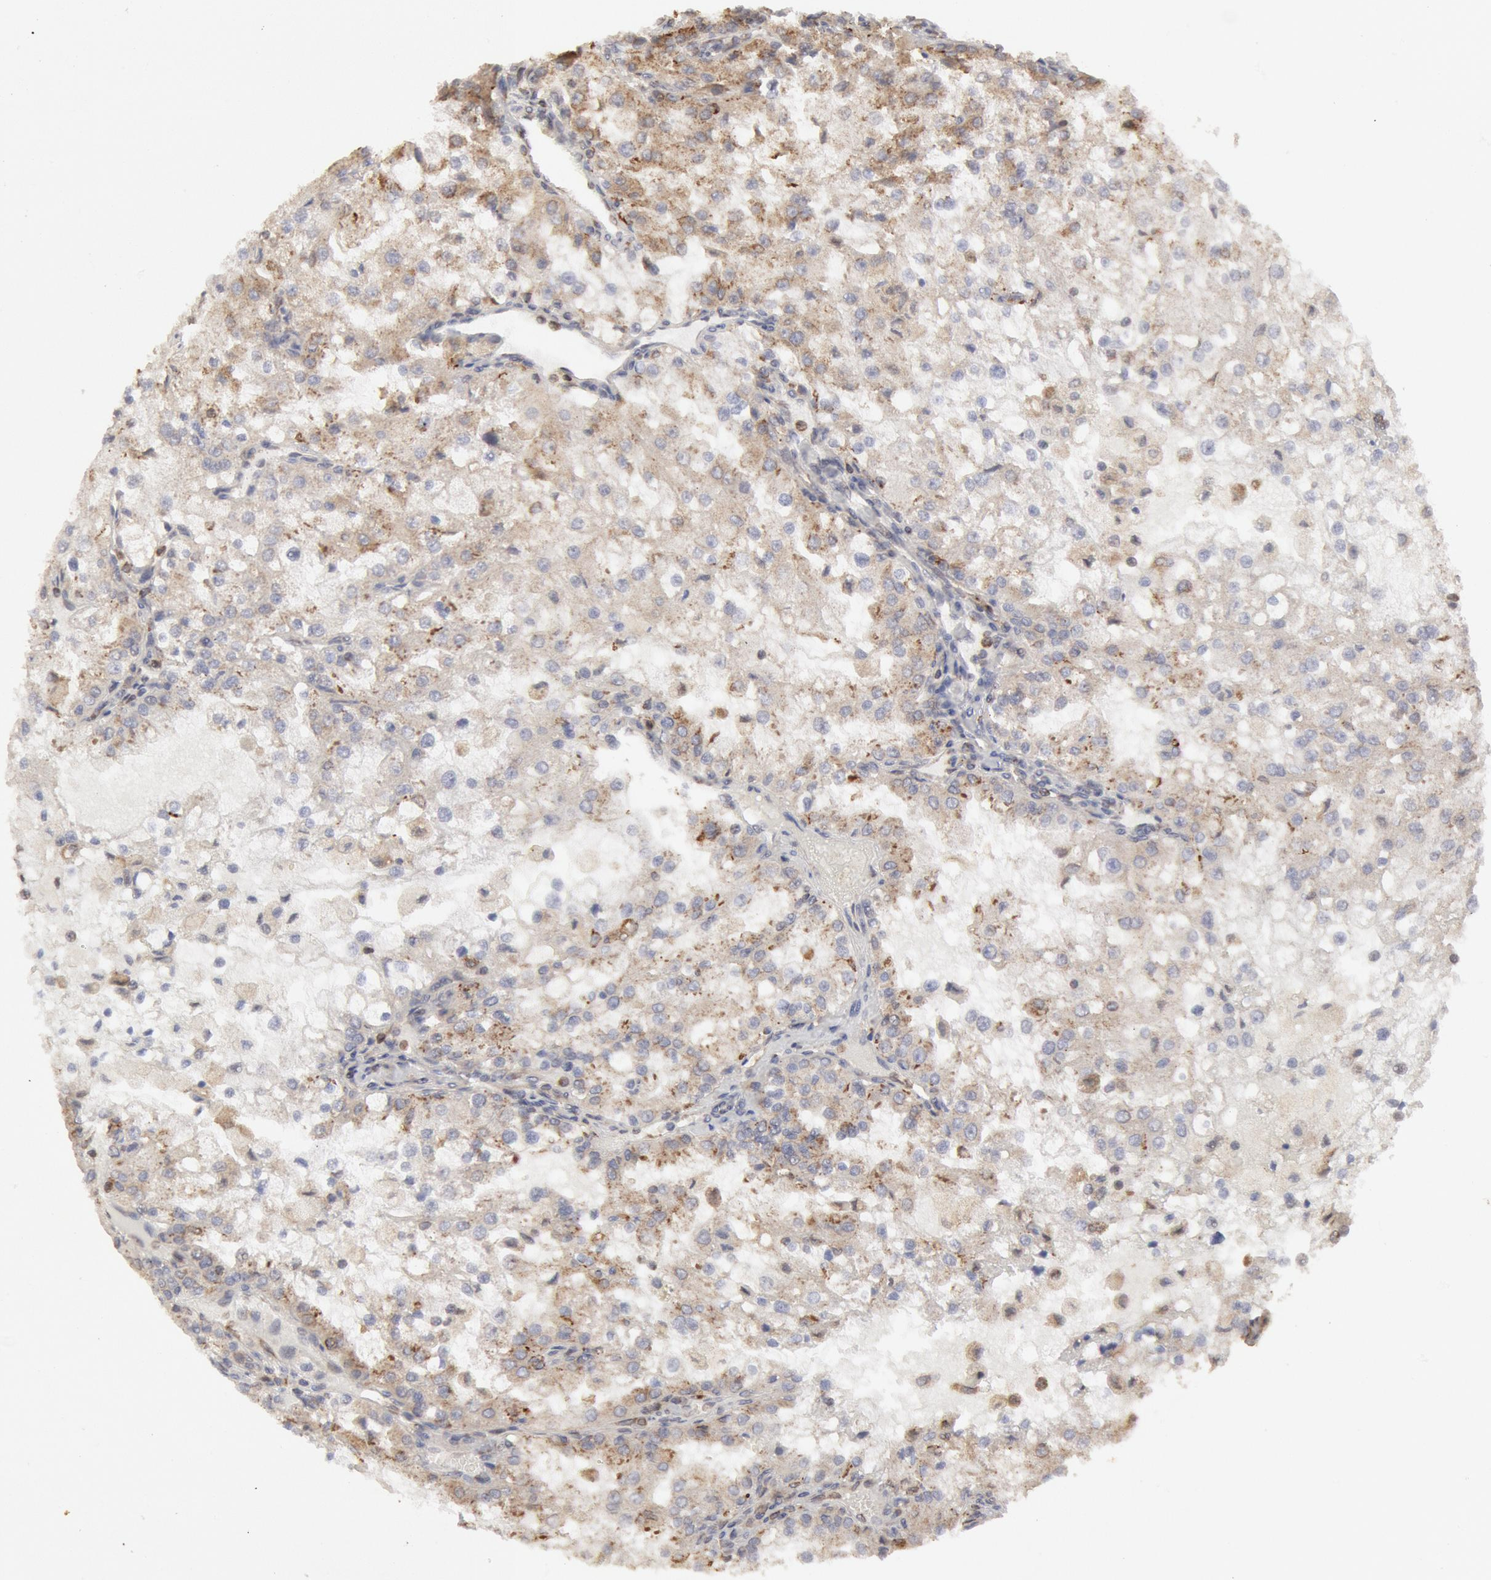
{"staining": {"intensity": "weak", "quantity": "25%-75%", "location": "cytoplasmic/membranous"}, "tissue": "renal cancer", "cell_type": "Tumor cells", "image_type": "cancer", "snomed": [{"axis": "morphology", "description": "Adenocarcinoma, NOS"}, {"axis": "topography", "description": "Kidney"}], "caption": "IHC (DAB (3,3'-diaminobenzidine)) staining of human adenocarcinoma (renal) shows weak cytoplasmic/membranous protein positivity in about 25%-75% of tumor cells.", "gene": "OSBPL8", "patient": {"sex": "female", "age": 74}}